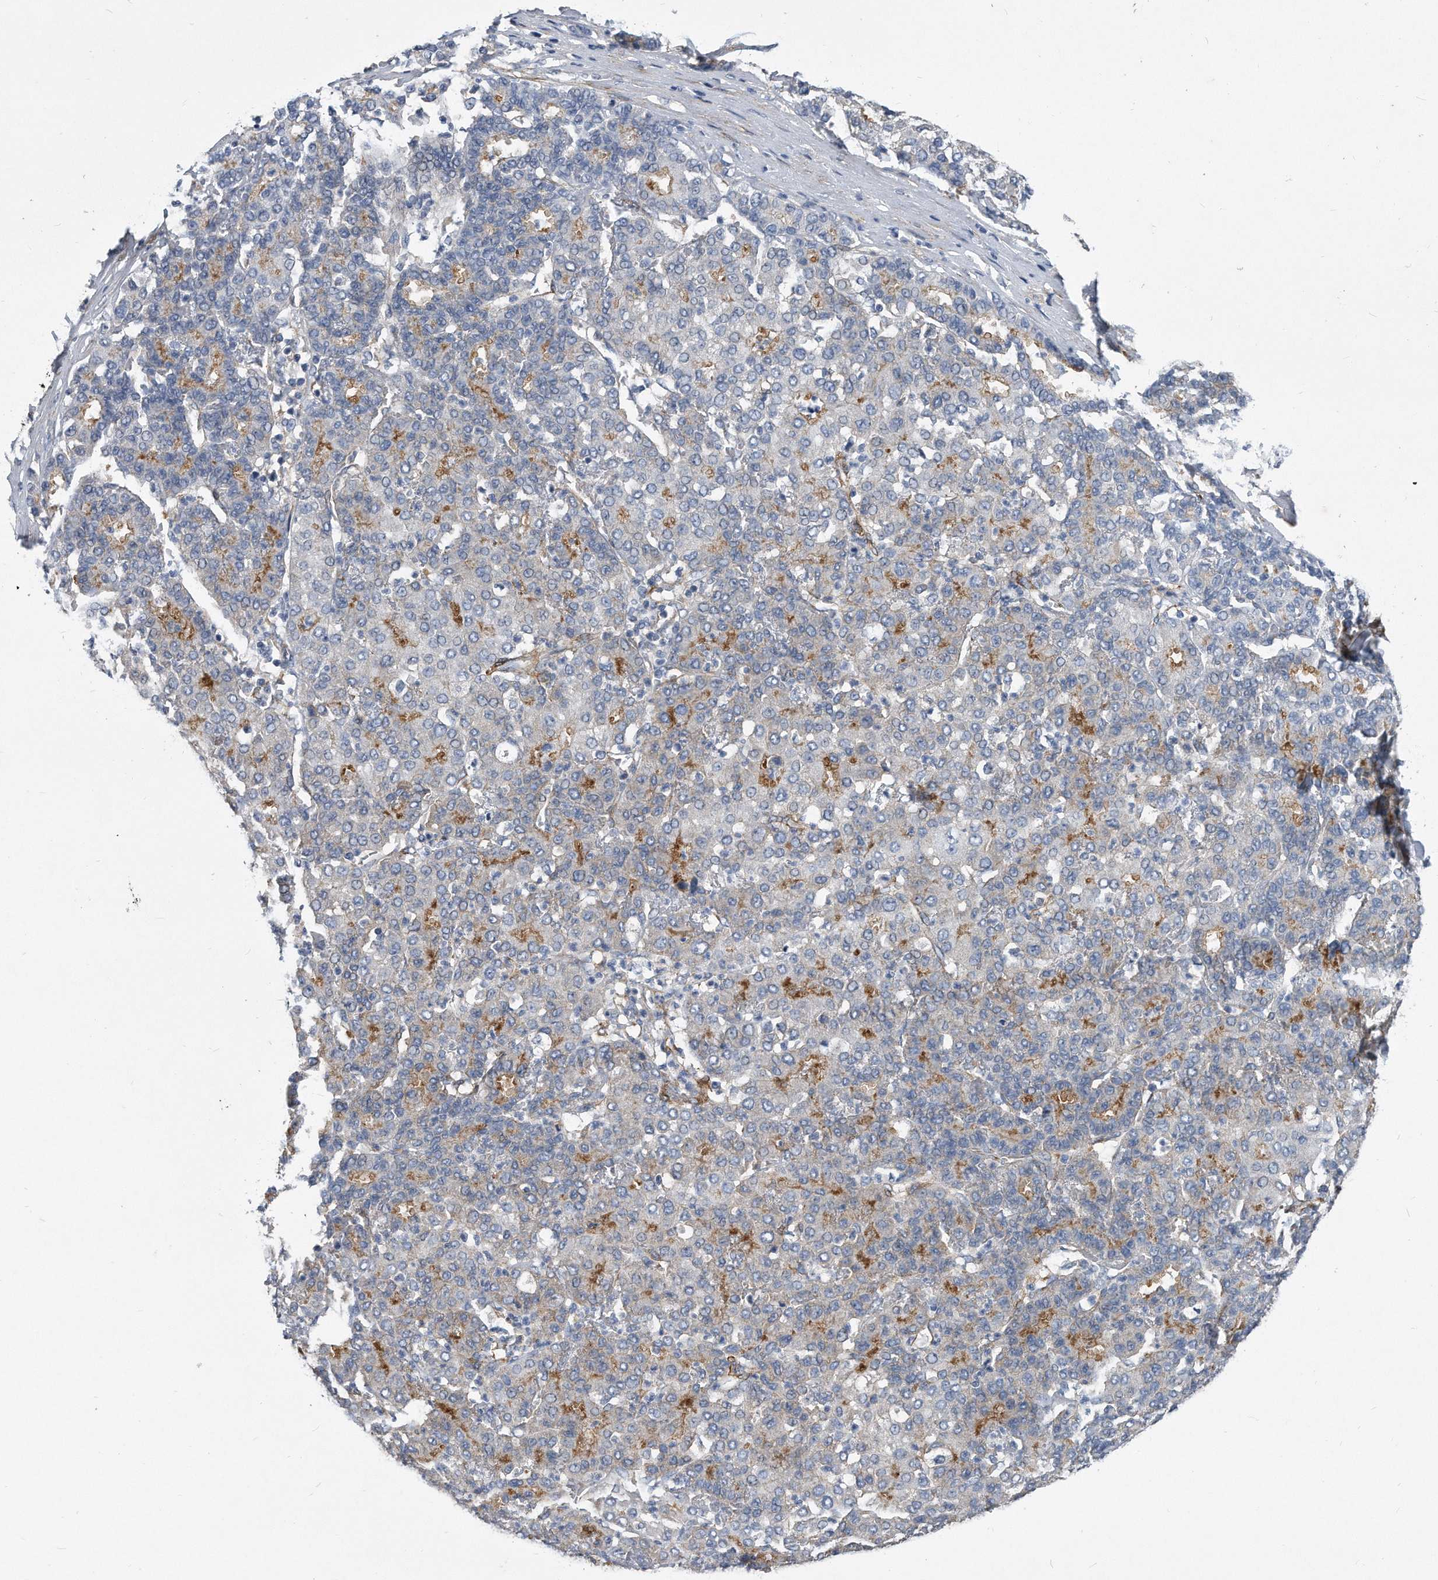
{"staining": {"intensity": "negative", "quantity": "none", "location": "none"}, "tissue": "liver cancer", "cell_type": "Tumor cells", "image_type": "cancer", "snomed": [{"axis": "morphology", "description": "Carcinoma, Hepatocellular, NOS"}, {"axis": "topography", "description": "Liver"}], "caption": "DAB immunohistochemical staining of liver cancer (hepatocellular carcinoma) demonstrates no significant positivity in tumor cells. (DAB (3,3'-diaminobenzidine) immunohistochemistry, high magnification).", "gene": "EIF2B4", "patient": {"sex": "male", "age": 65}}